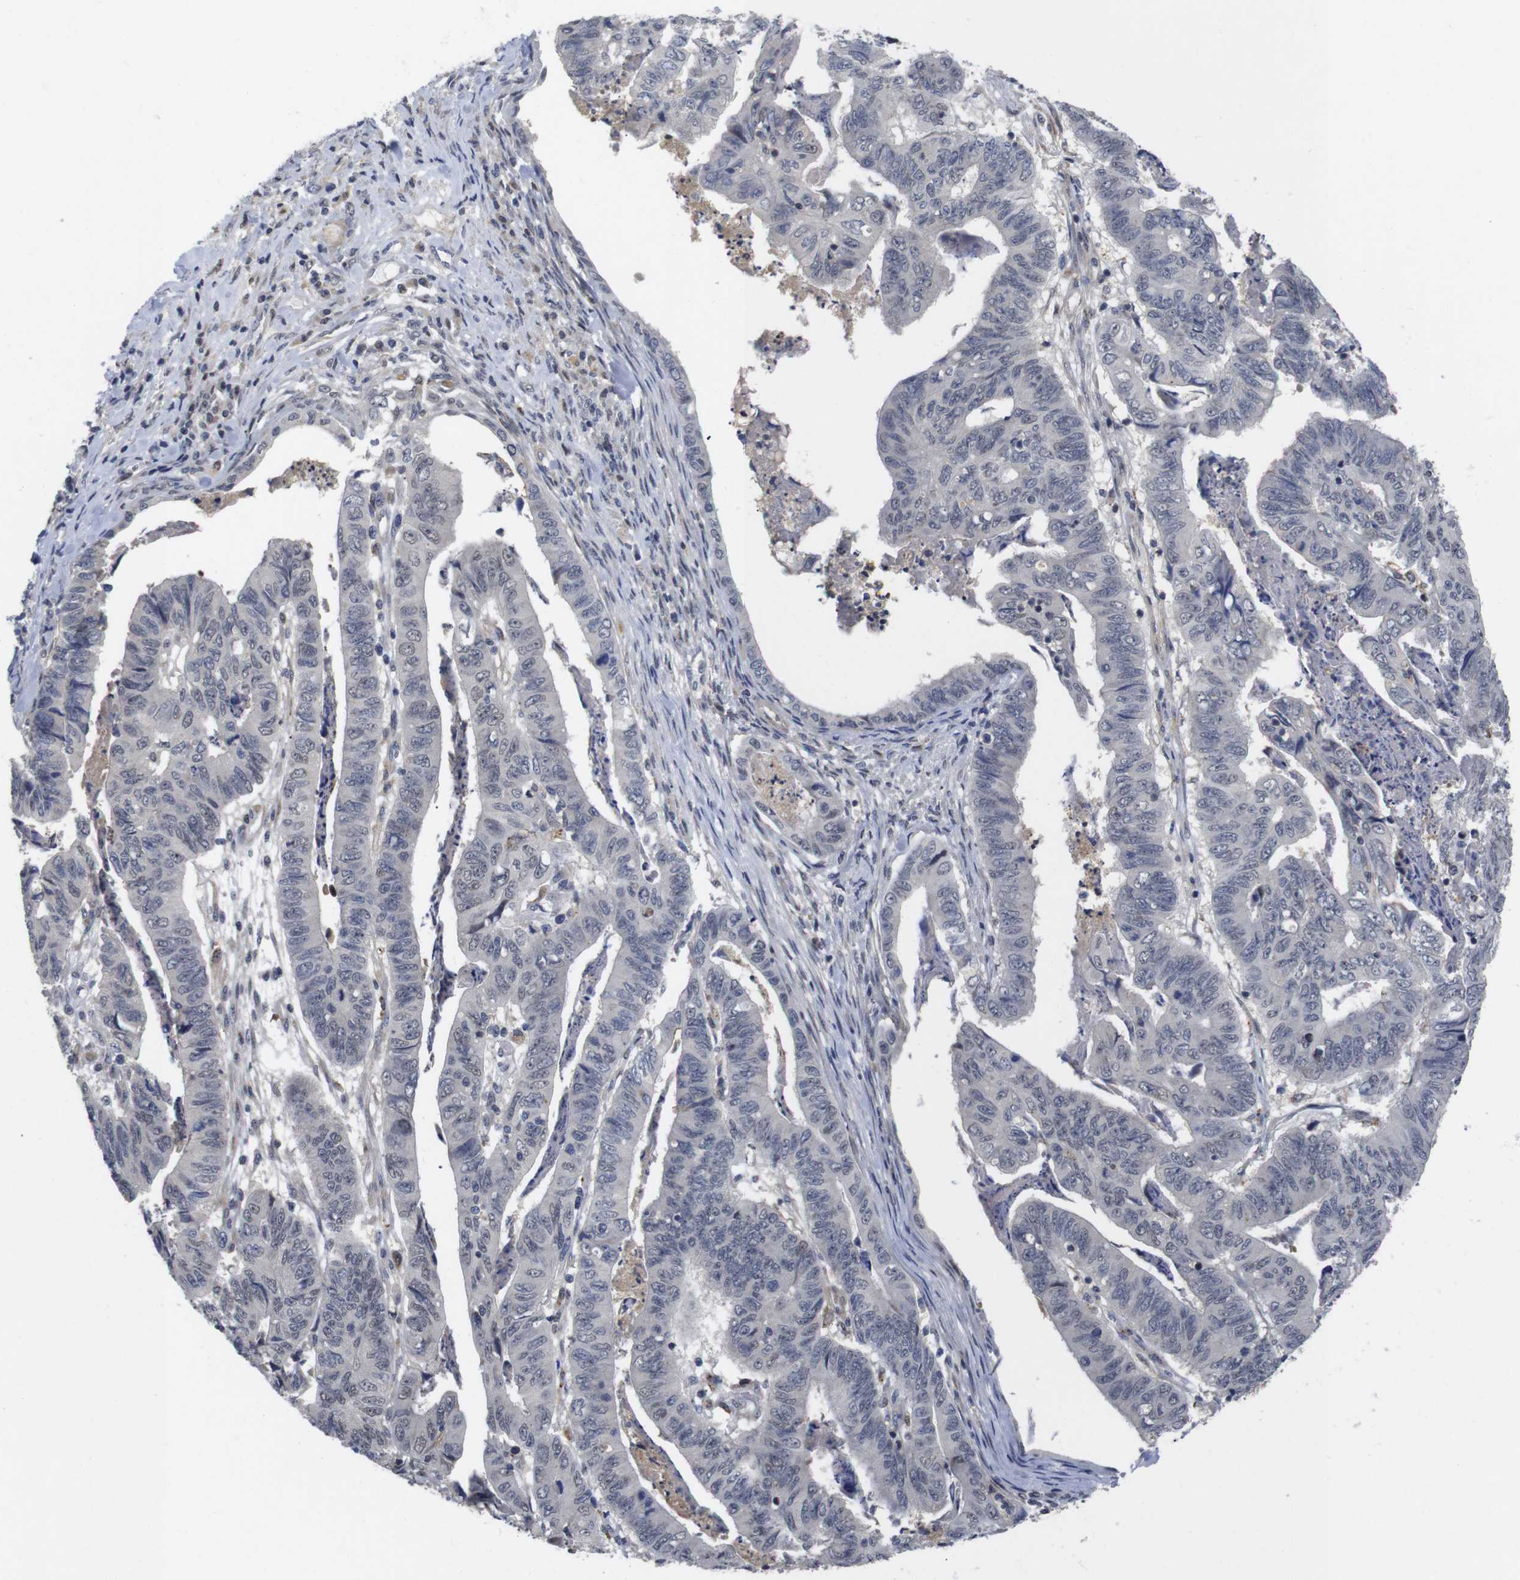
{"staining": {"intensity": "negative", "quantity": "none", "location": "none"}, "tissue": "stomach cancer", "cell_type": "Tumor cells", "image_type": "cancer", "snomed": [{"axis": "morphology", "description": "Adenocarcinoma, NOS"}, {"axis": "topography", "description": "Stomach, lower"}], "caption": "High magnification brightfield microscopy of stomach cancer (adenocarcinoma) stained with DAB (brown) and counterstained with hematoxylin (blue): tumor cells show no significant positivity.", "gene": "FNTA", "patient": {"sex": "male", "age": 77}}